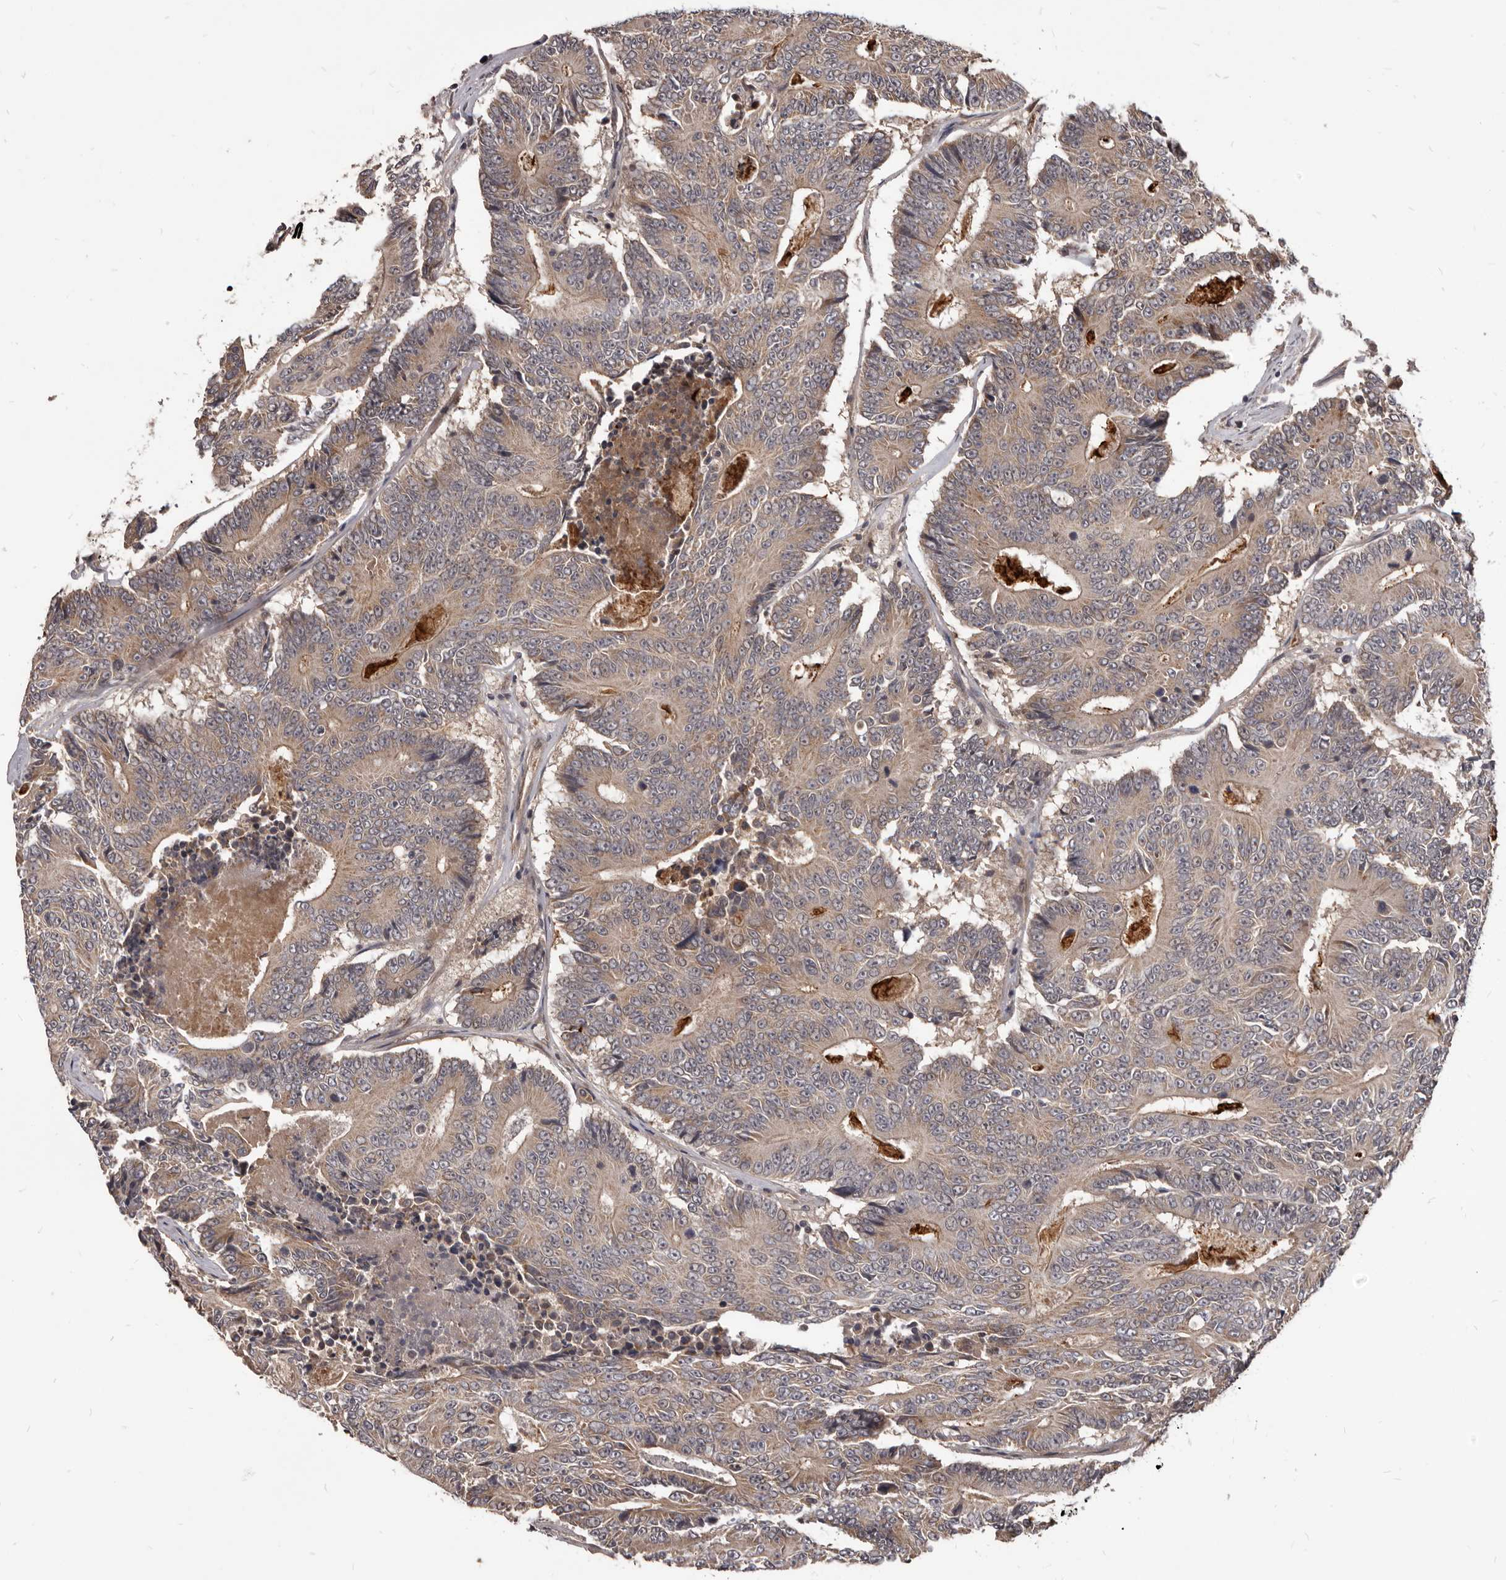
{"staining": {"intensity": "weak", "quantity": ">75%", "location": "cytoplasmic/membranous"}, "tissue": "colorectal cancer", "cell_type": "Tumor cells", "image_type": "cancer", "snomed": [{"axis": "morphology", "description": "Adenocarcinoma, NOS"}, {"axis": "topography", "description": "Colon"}], "caption": "Immunohistochemical staining of colorectal adenocarcinoma displays low levels of weak cytoplasmic/membranous positivity in approximately >75% of tumor cells. (Brightfield microscopy of DAB IHC at high magnification).", "gene": "GABPB2", "patient": {"sex": "male", "age": 83}}